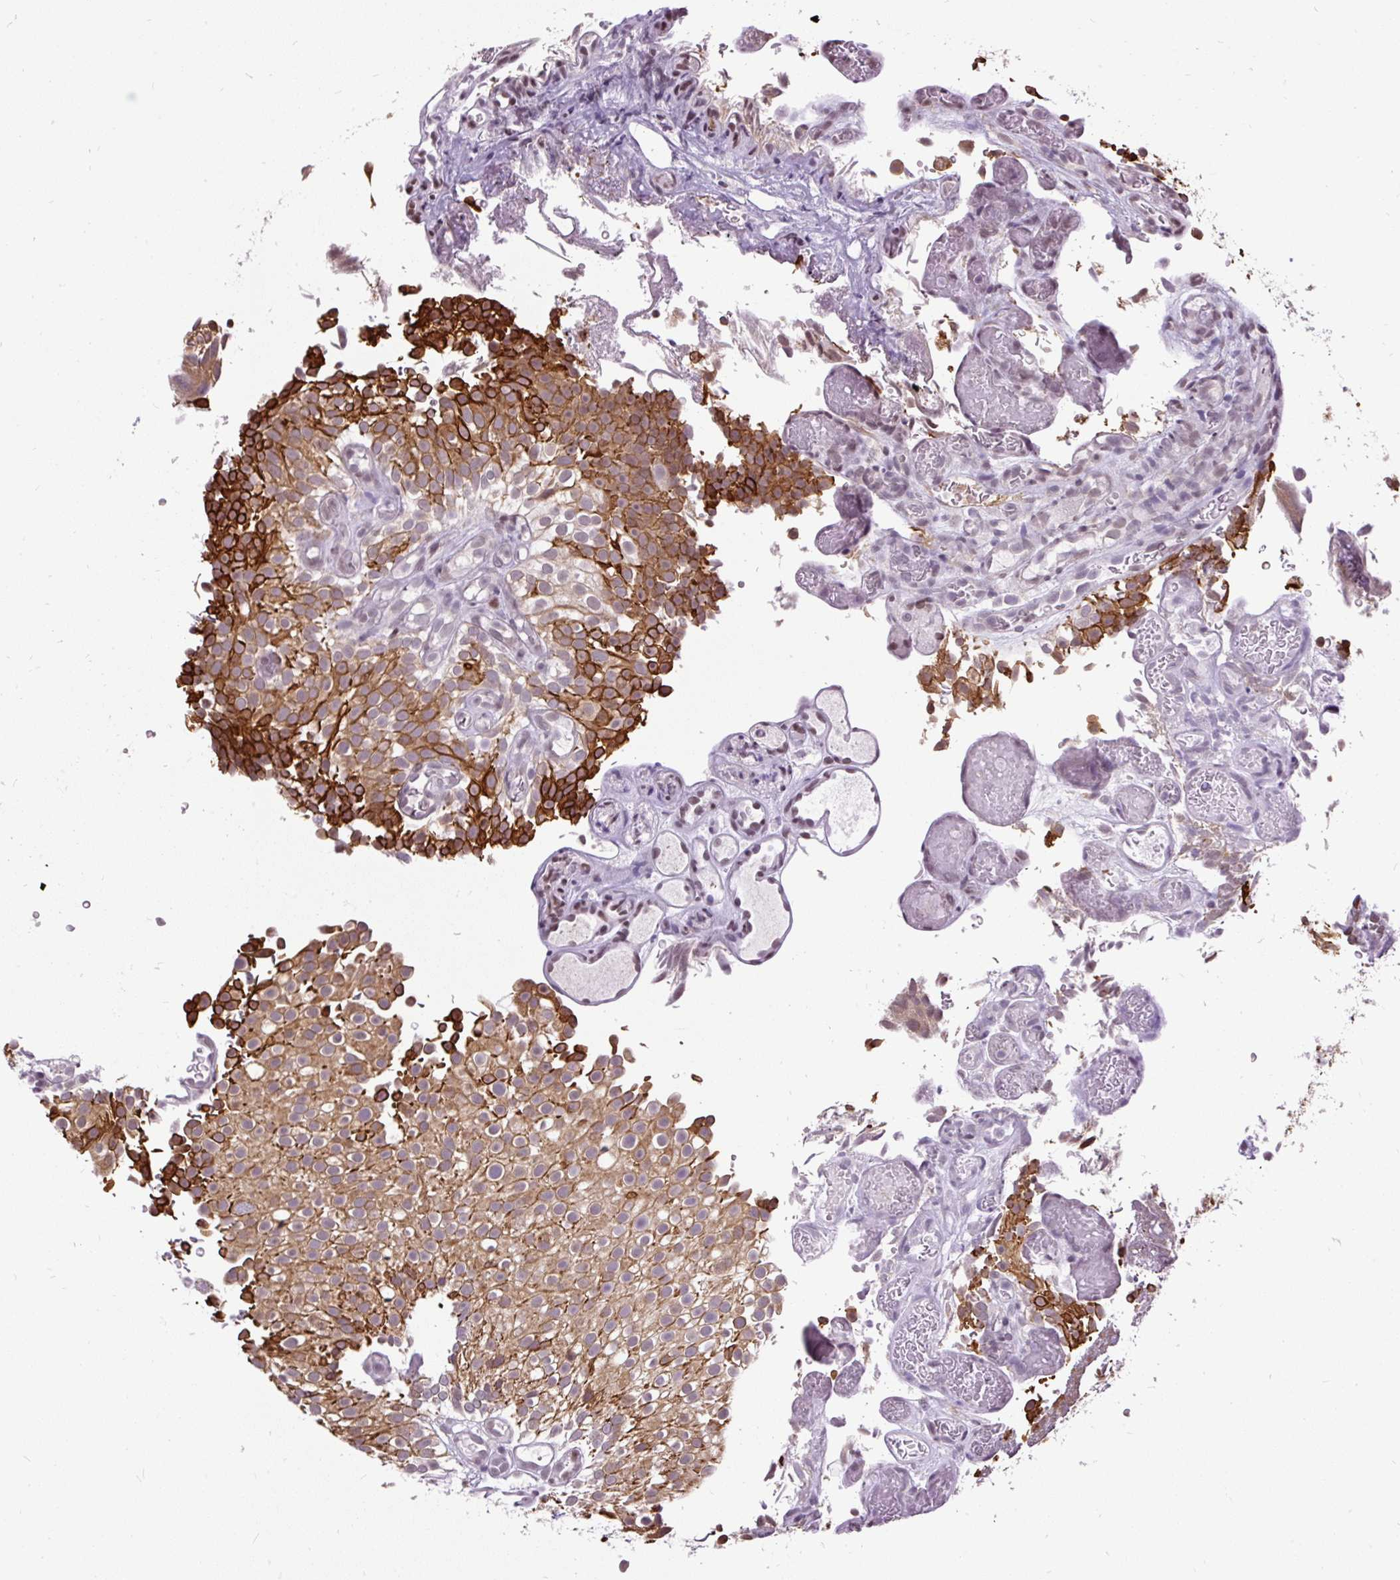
{"staining": {"intensity": "strong", "quantity": ">75%", "location": "cytoplasmic/membranous"}, "tissue": "urothelial cancer", "cell_type": "Tumor cells", "image_type": "cancer", "snomed": [{"axis": "morphology", "description": "Urothelial carcinoma, Low grade"}, {"axis": "topography", "description": "Urinary bladder"}], "caption": "Immunohistochemical staining of urothelial cancer displays strong cytoplasmic/membranous protein expression in about >75% of tumor cells. The staining was performed using DAB, with brown indicating positive protein expression. Nuclei are stained blue with hematoxylin.", "gene": "ZNF672", "patient": {"sex": "male", "age": 78}}